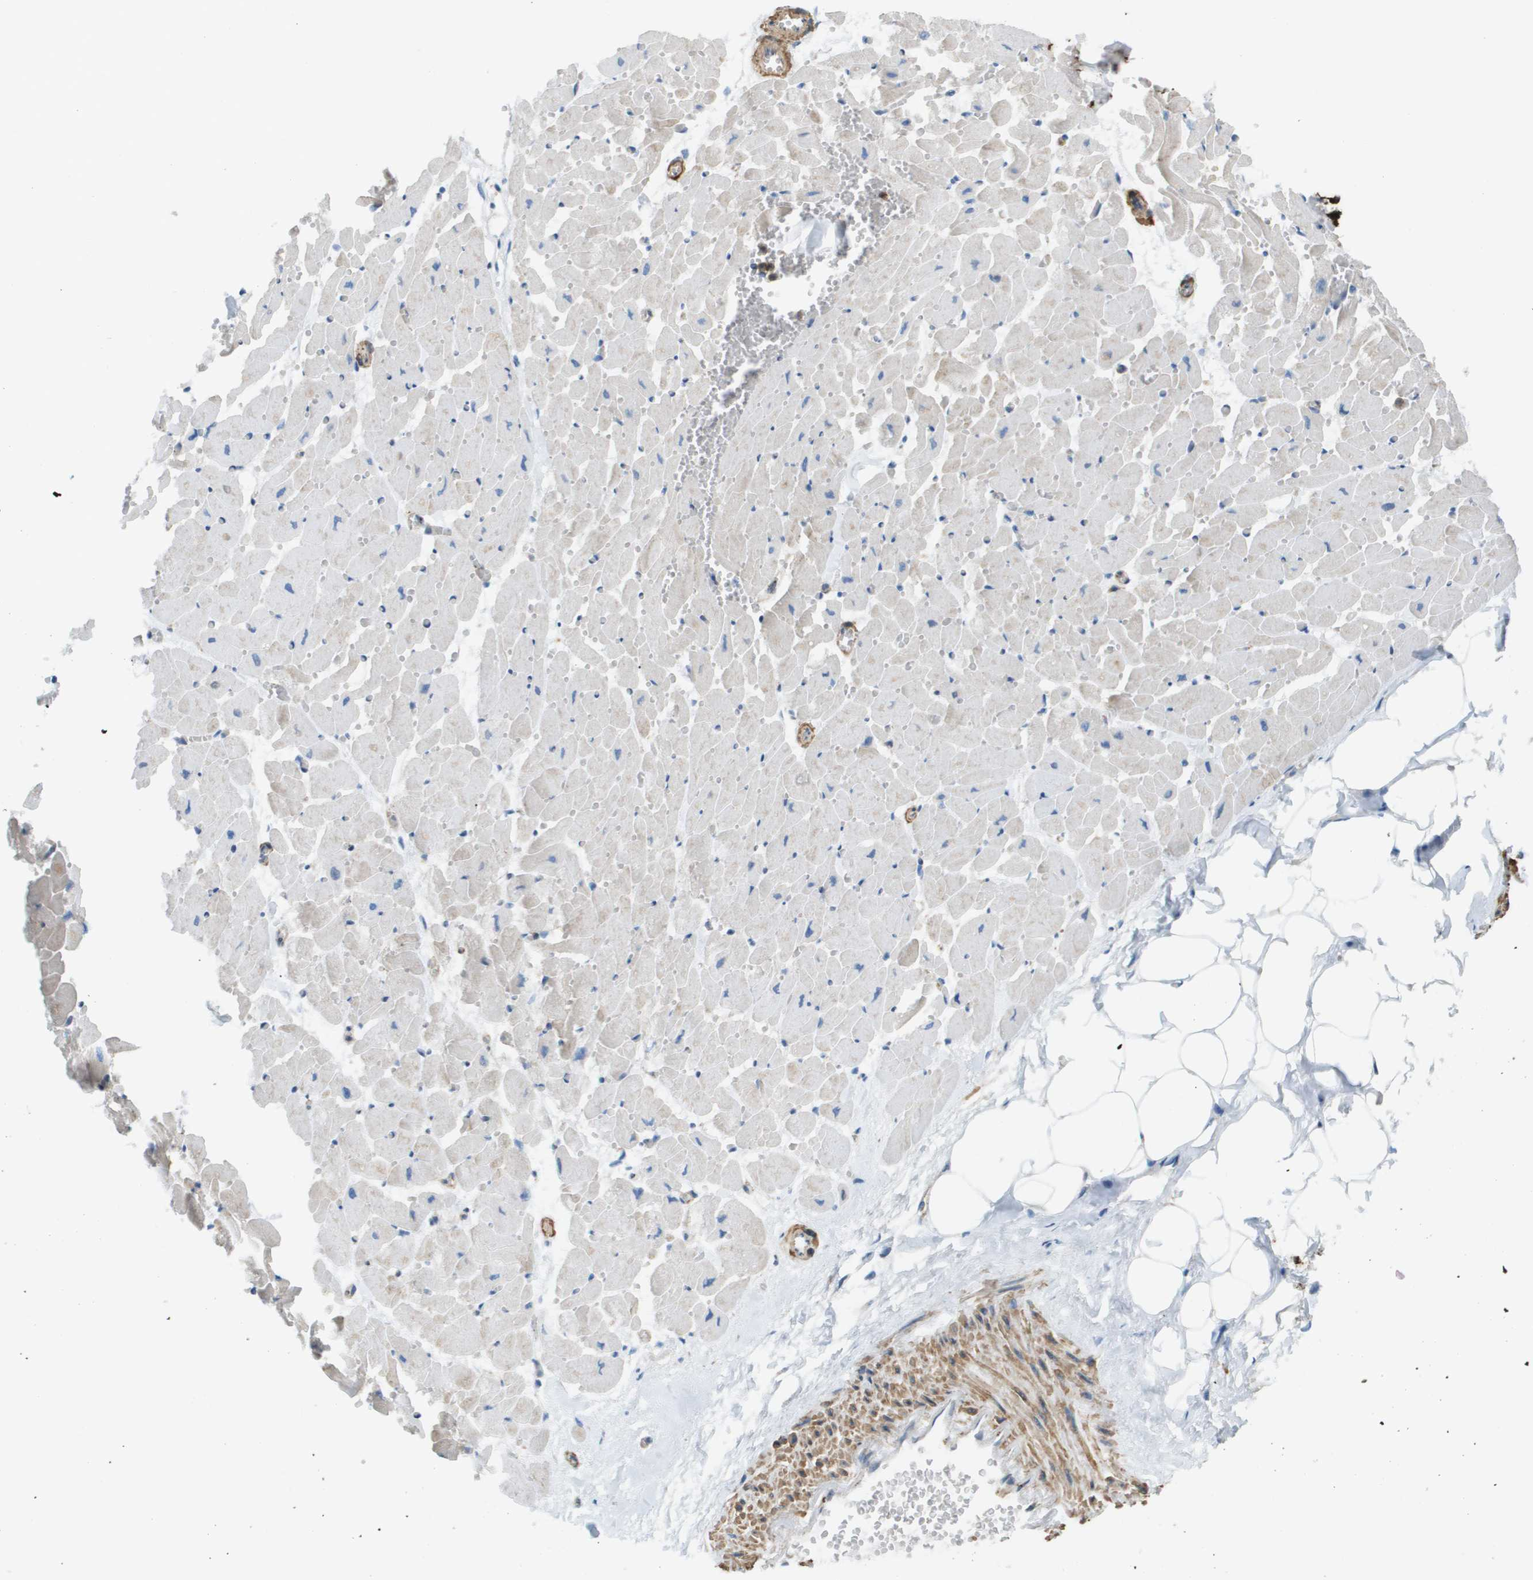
{"staining": {"intensity": "negative", "quantity": "none", "location": "none"}, "tissue": "heart muscle", "cell_type": "Cardiomyocytes", "image_type": "normal", "snomed": [{"axis": "morphology", "description": "Normal tissue, NOS"}, {"axis": "topography", "description": "Heart"}], "caption": "Immunohistochemical staining of normal heart muscle reveals no significant staining in cardiomyocytes.", "gene": "MYH11", "patient": {"sex": "female", "age": 19}}